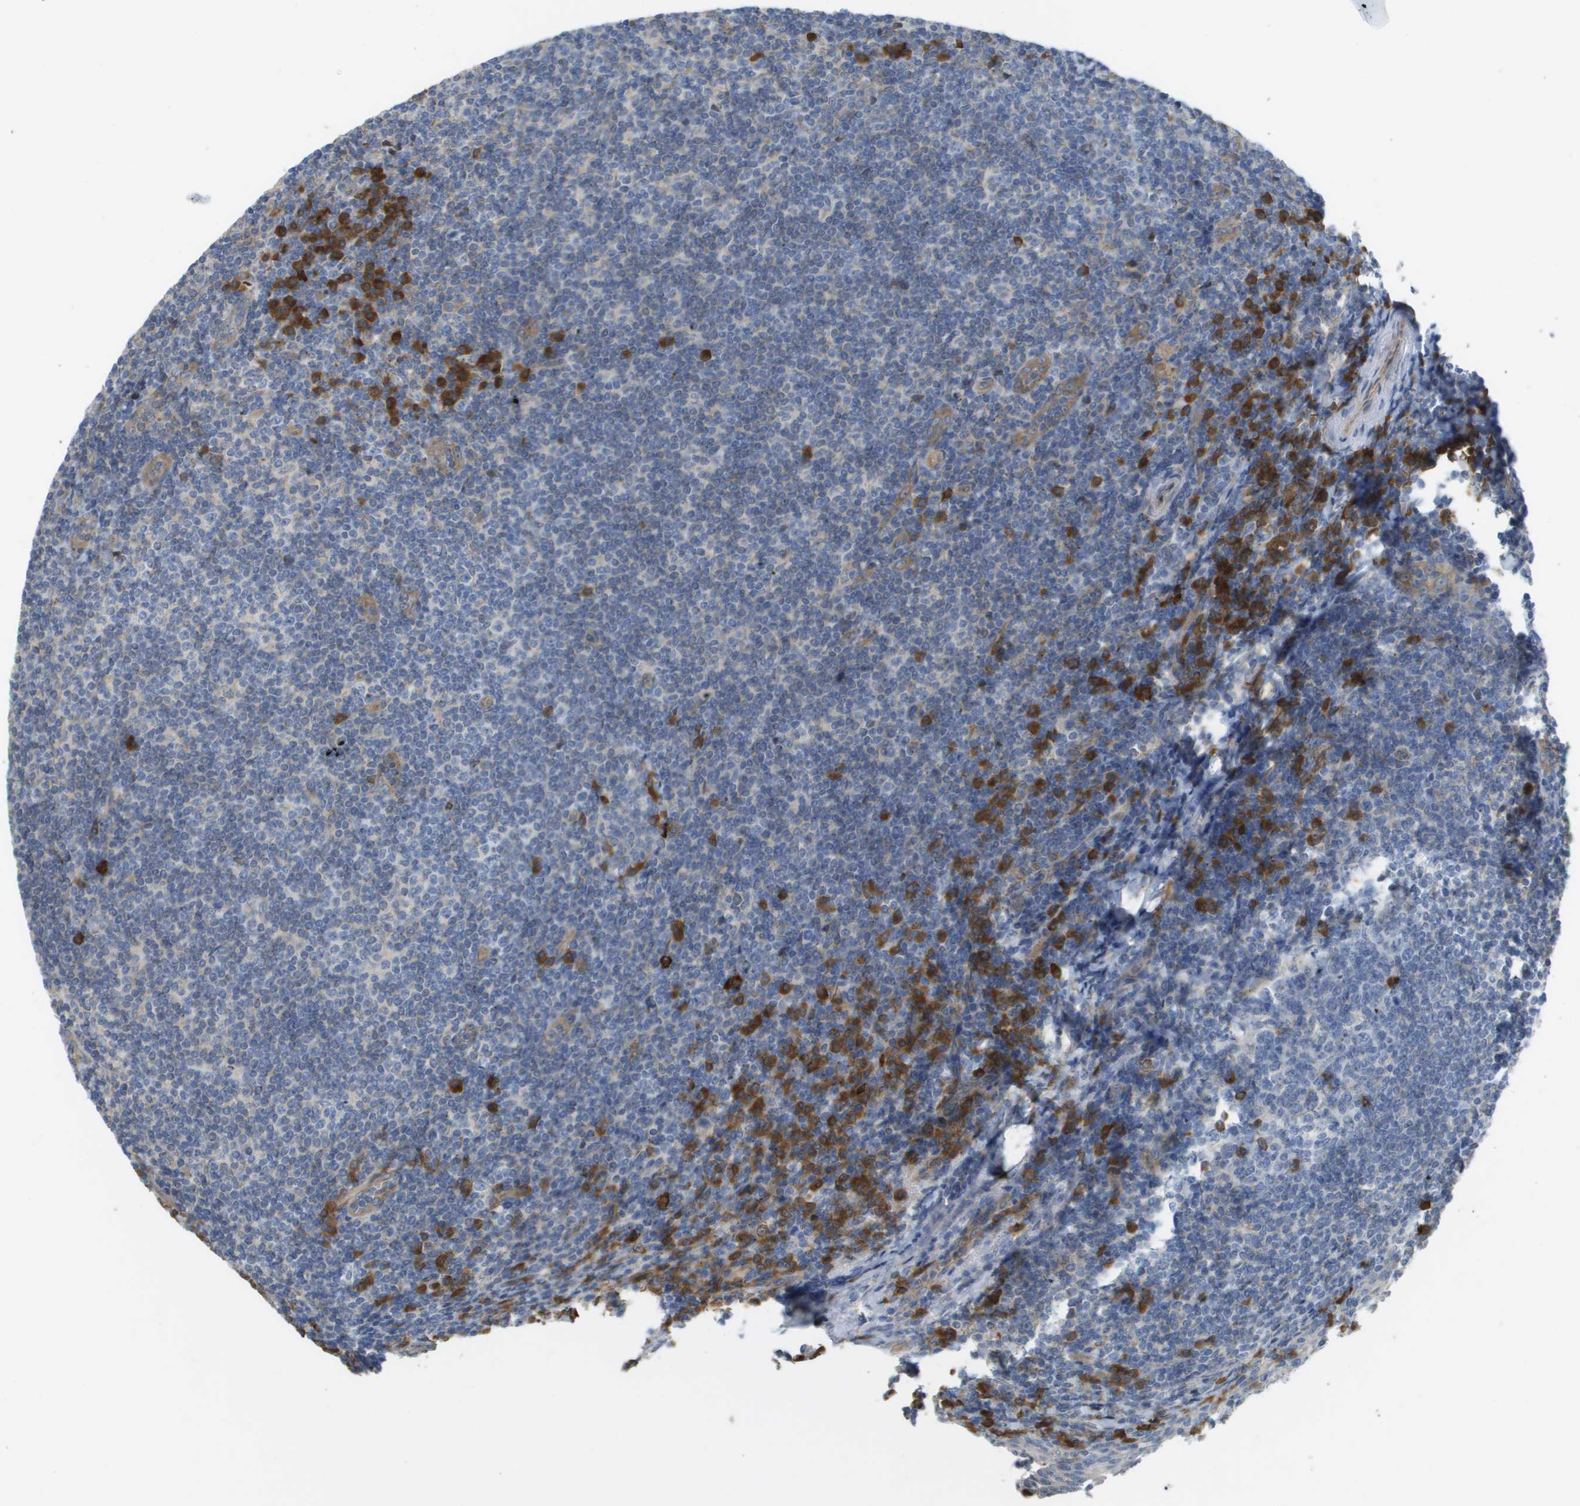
{"staining": {"intensity": "negative", "quantity": "none", "location": "none"}, "tissue": "tonsil", "cell_type": "Germinal center cells", "image_type": "normal", "snomed": [{"axis": "morphology", "description": "Normal tissue, NOS"}, {"axis": "topography", "description": "Tonsil"}], "caption": "IHC image of normal tonsil stained for a protein (brown), which displays no positivity in germinal center cells.", "gene": "CASP10", "patient": {"sex": "male", "age": 37}}